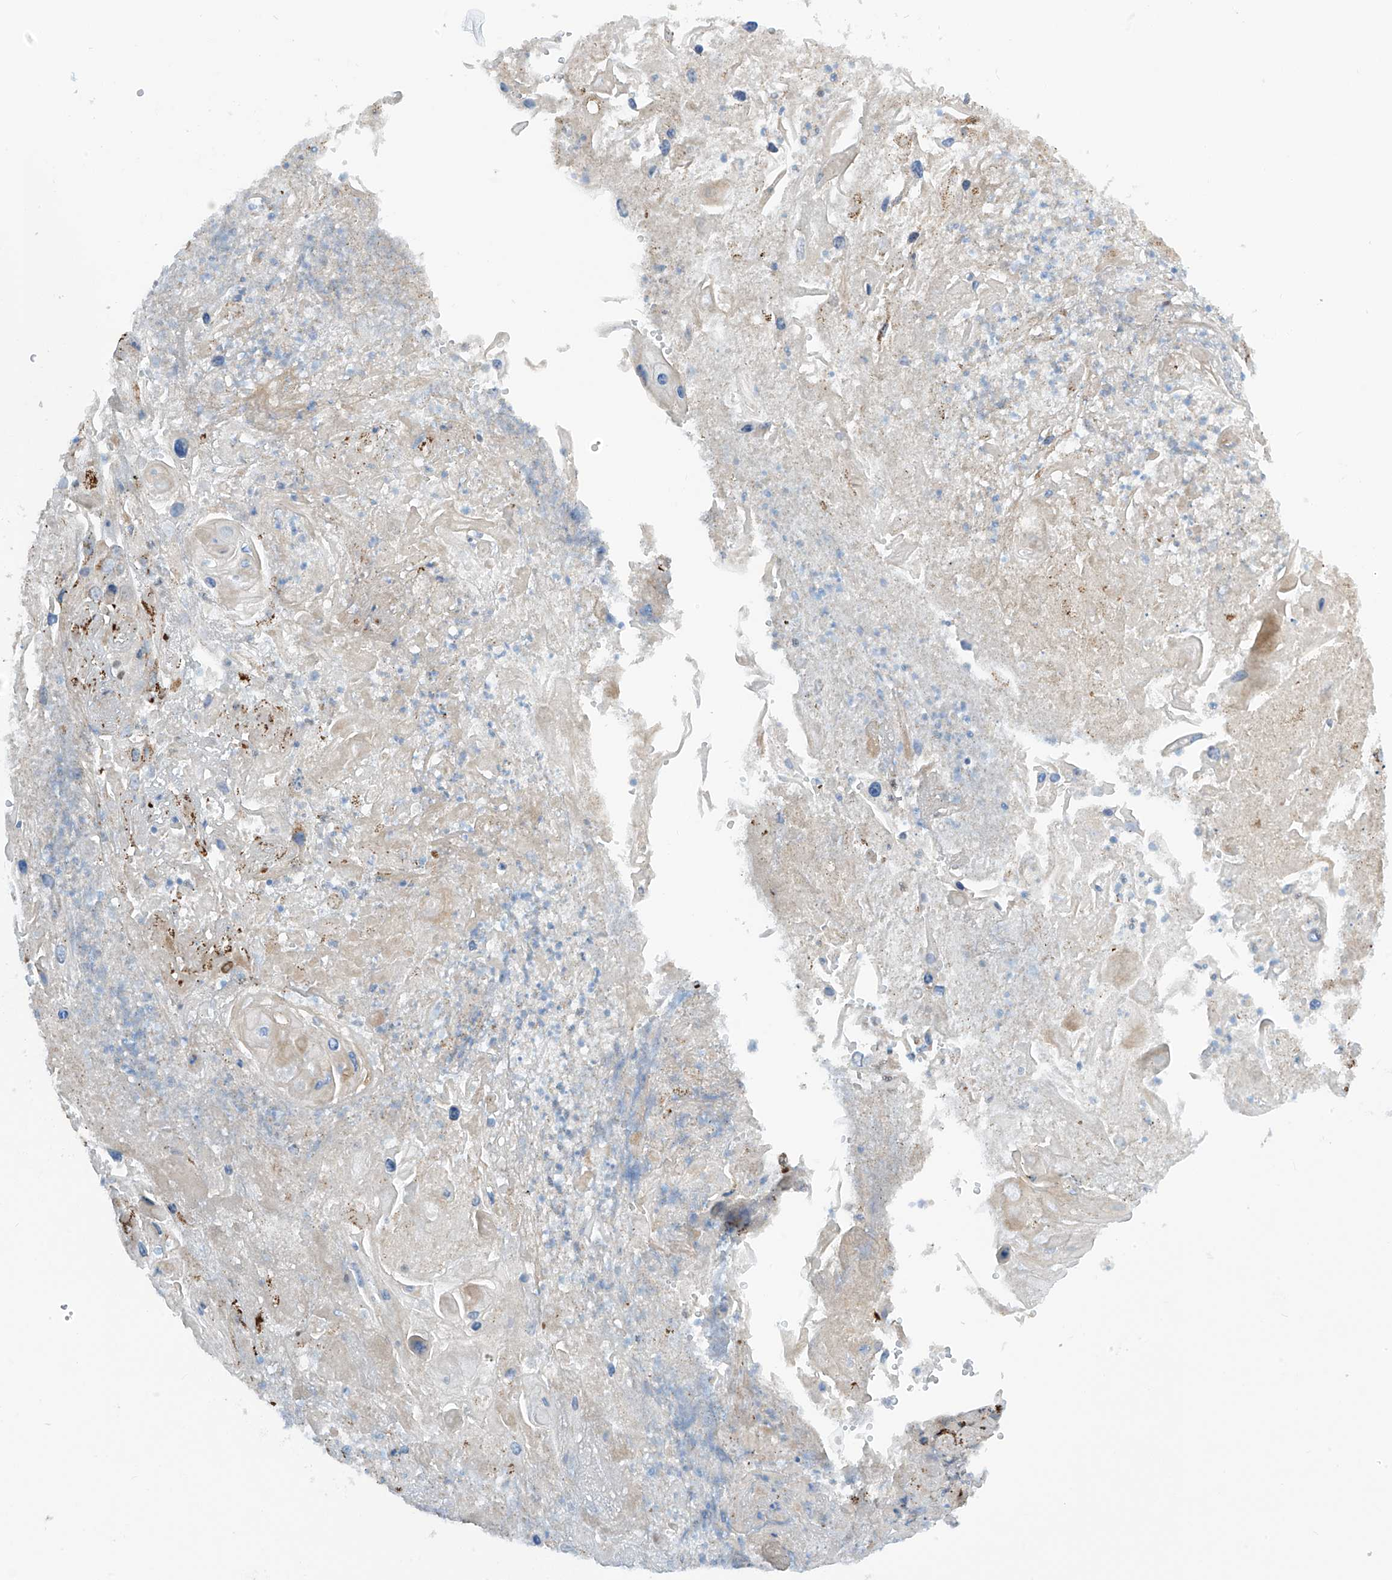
{"staining": {"intensity": "negative", "quantity": "none", "location": "none"}, "tissue": "skin cancer", "cell_type": "Tumor cells", "image_type": "cancer", "snomed": [{"axis": "morphology", "description": "Squamous cell carcinoma, NOS"}, {"axis": "topography", "description": "Skin"}], "caption": "Immunohistochemistry image of human skin squamous cell carcinoma stained for a protein (brown), which displays no staining in tumor cells.", "gene": "PM20D2", "patient": {"sex": "male", "age": 55}}